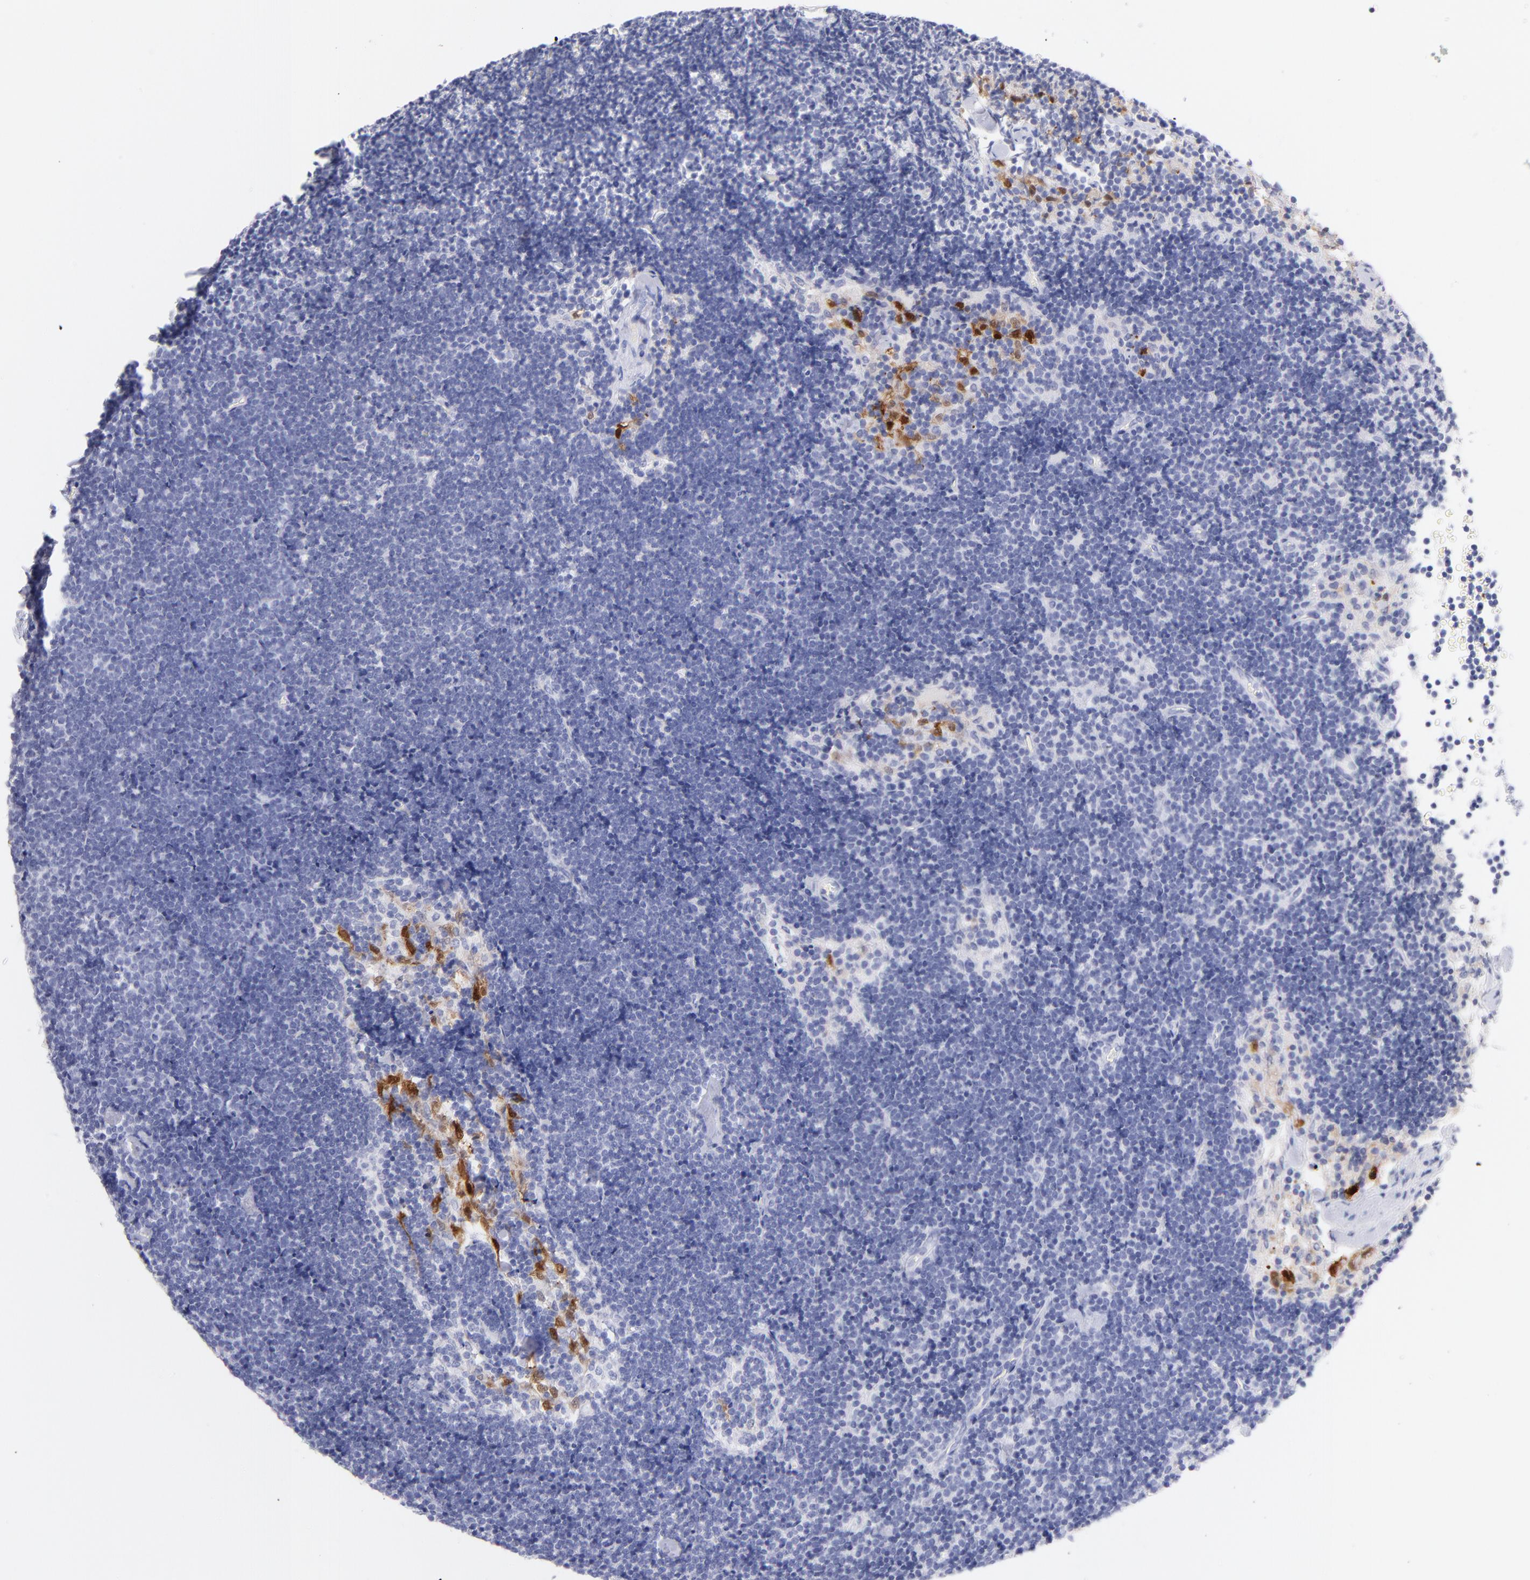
{"staining": {"intensity": "strong", "quantity": "<25%", "location": "nuclear"}, "tissue": "lymph node", "cell_type": "Germinal center cells", "image_type": "normal", "snomed": [{"axis": "morphology", "description": "Normal tissue, NOS"}, {"axis": "topography", "description": "Lymph node"}], "caption": "Immunohistochemical staining of normal human lymph node shows <25% levels of strong nuclear protein expression in approximately <25% of germinal center cells.", "gene": "SCGN", "patient": {"sex": "male", "age": 63}}